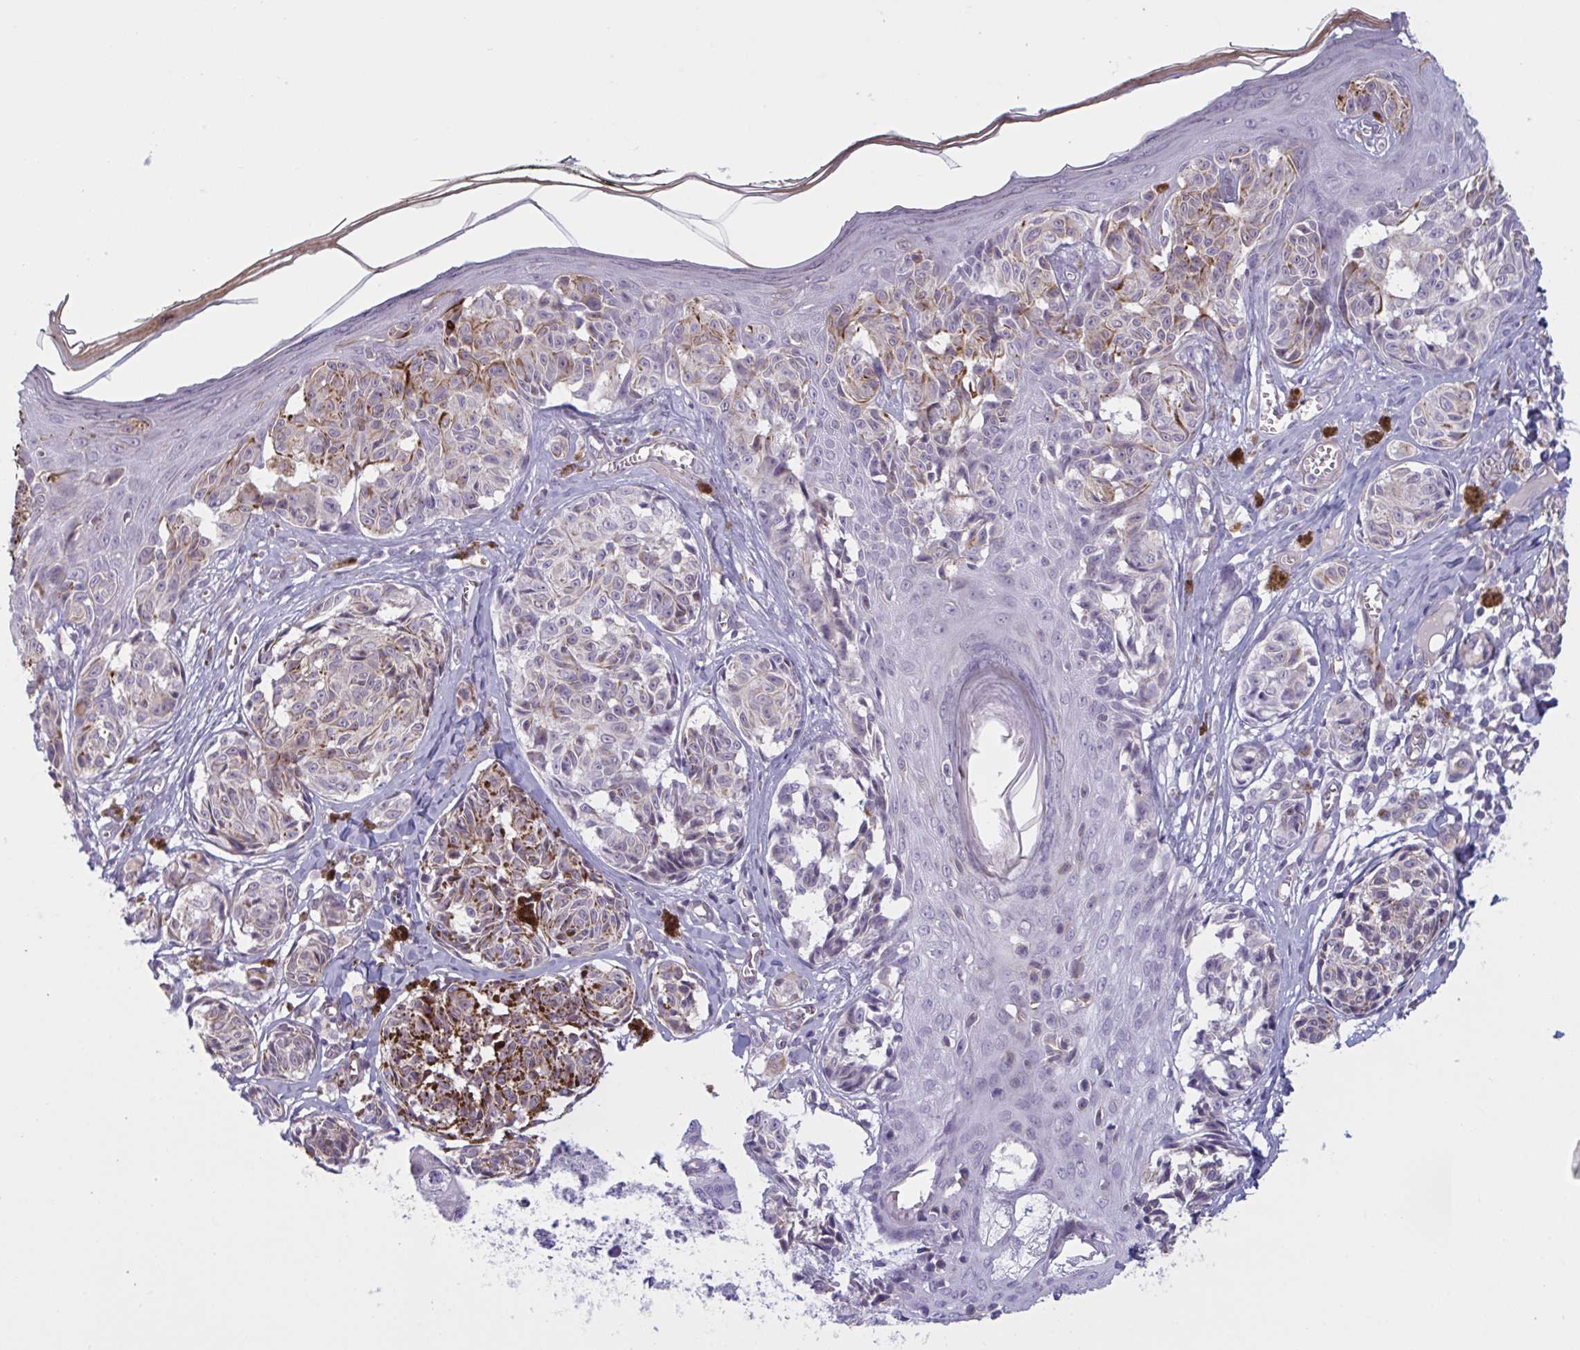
{"staining": {"intensity": "weak", "quantity": "25%-75%", "location": "cytoplasmic/membranous"}, "tissue": "melanoma", "cell_type": "Tumor cells", "image_type": "cancer", "snomed": [{"axis": "morphology", "description": "Malignant melanoma, NOS"}, {"axis": "topography", "description": "Skin"}], "caption": "Immunohistochemical staining of human malignant melanoma exhibits low levels of weak cytoplasmic/membranous expression in approximately 25%-75% of tumor cells.", "gene": "OR1L3", "patient": {"sex": "female", "age": 43}}